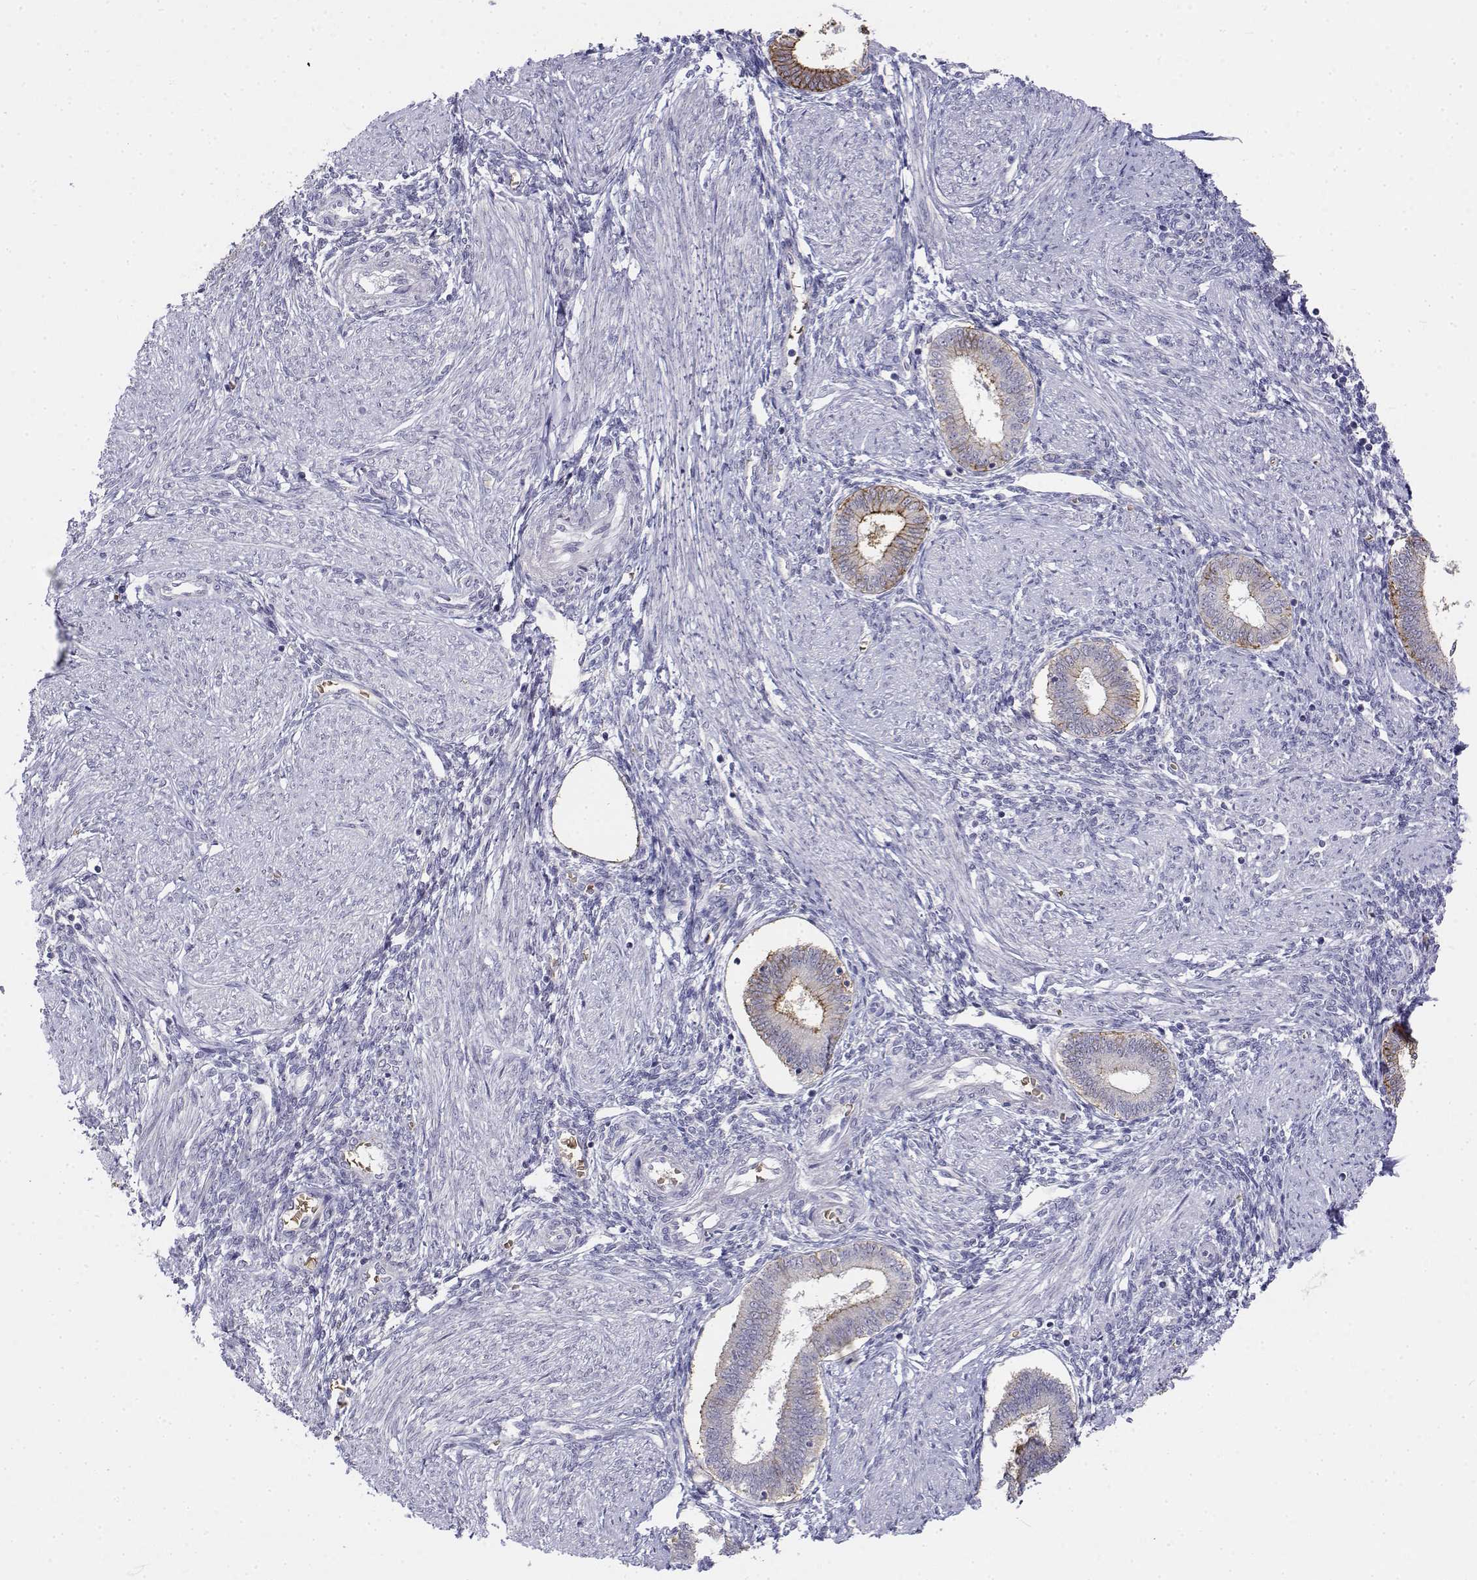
{"staining": {"intensity": "negative", "quantity": "none", "location": "none"}, "tissue": "endometrium", "cell_type": "Cells in endometrial stroma", "image_type": "normal", "snomed": [{"axis": "morphology", "description": "Normal tissue, NOS"}, {"axis": "topography", "description": "Endometrium"}], "caption": "Cells in endometrial stroma are negative for protein expression in unremarkable human endometrium. (DAB (3,3'-diaminobenzidine) IHC visualized using brightfield microscopy, high magnification).", "gene": "CADM1", "patient": {"sex": "female", "age": 42}}